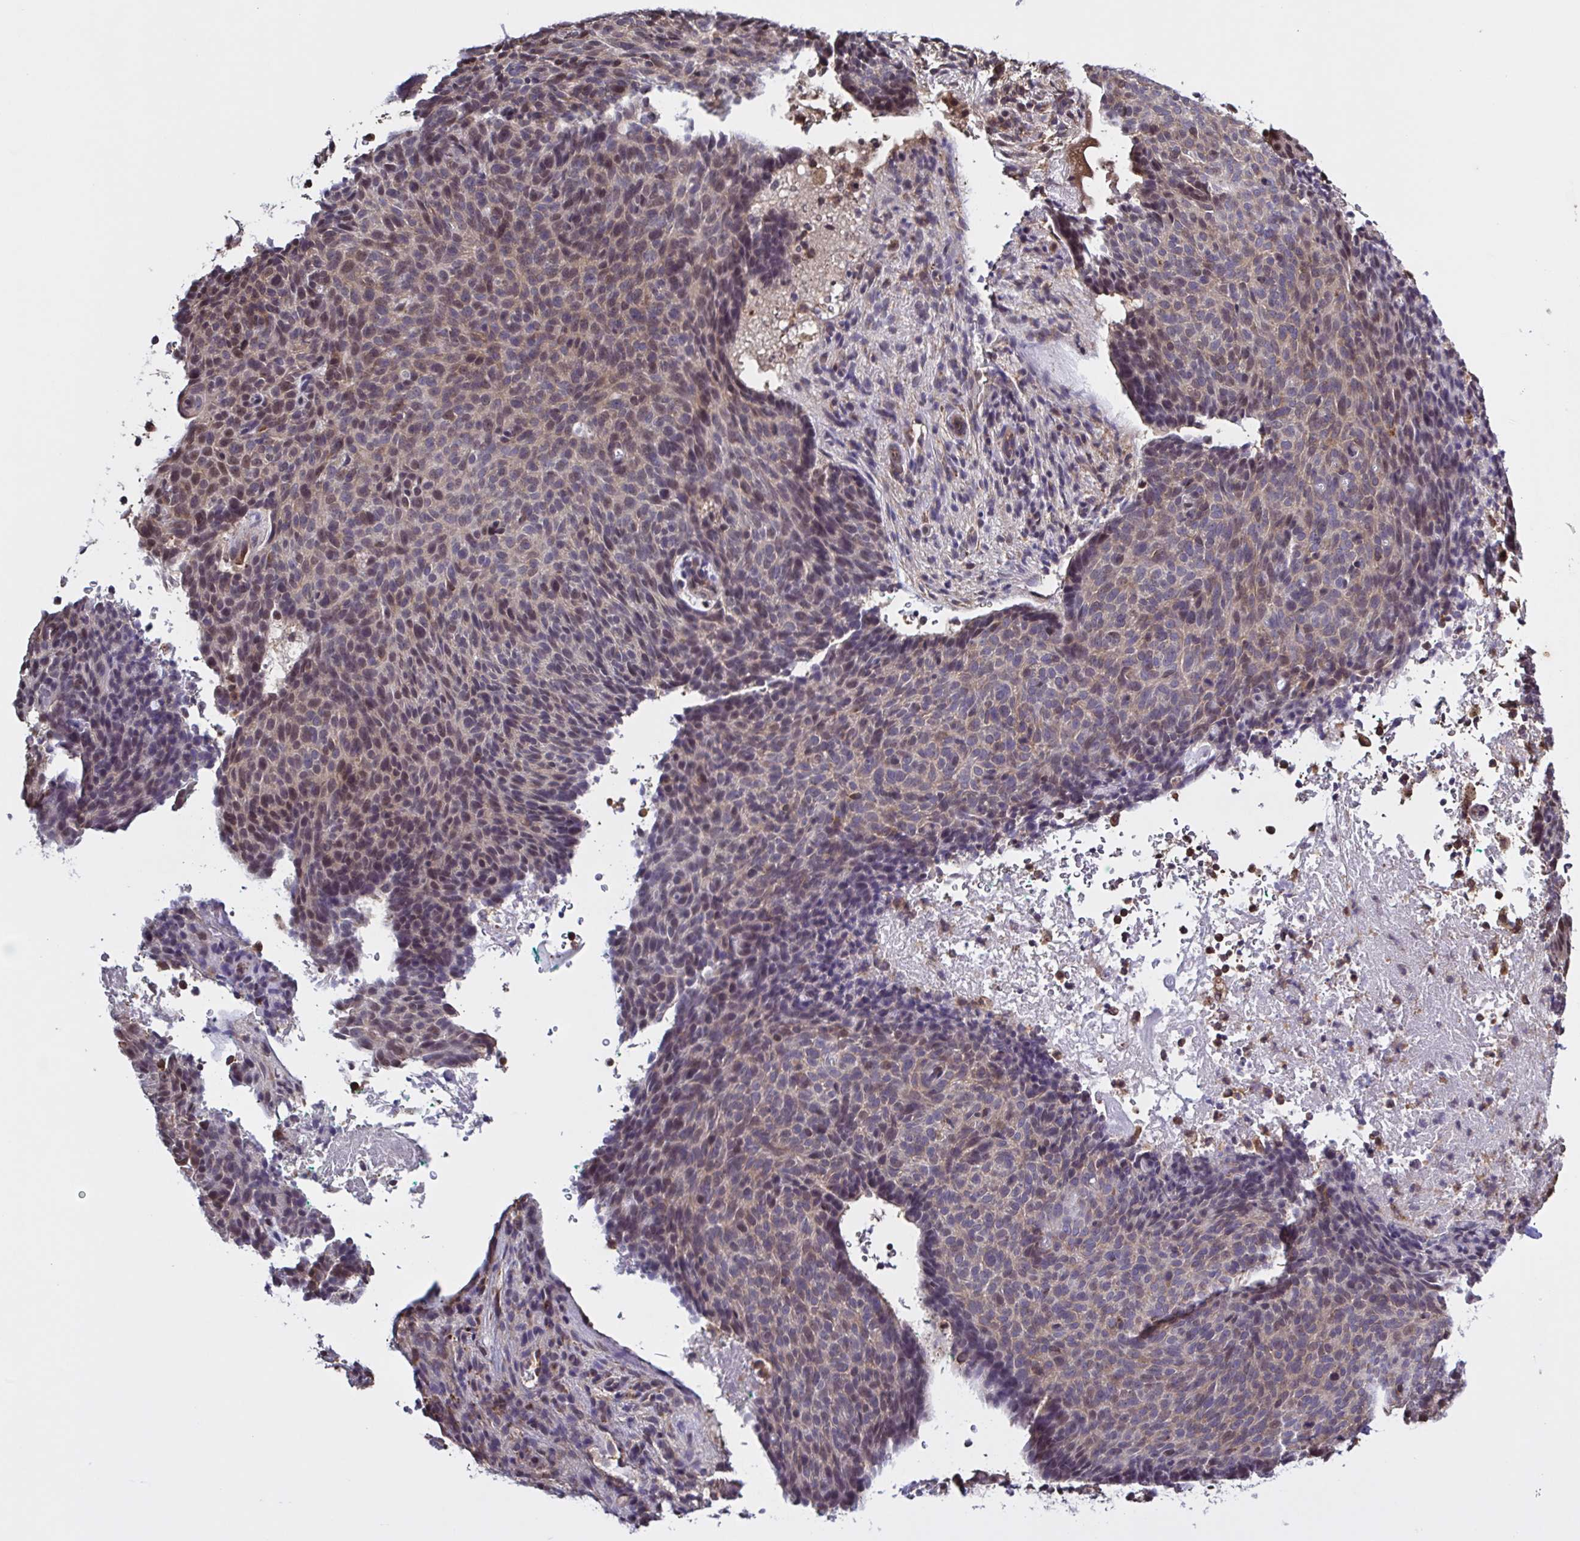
{"staining": {"intensity": "weak", "quantity": "<25%", "location": "cytoplasmic/membranous"}, "tissue": "skin cancer", "cell_type": "Tumor cells", "image_type": "cancer", "snomed": [{"axis": "morphology", "description": "Basal cell carcinoma"}, {"axis": "topography", "description": "Skin"}, {"axis": "topography", "description": "Skin of head"}], "caption": "There is no significant expression in tumor cells of skin basal cell carcinoma.", "gene": "ZNF200", "patient": {"sex": "female", "age": 92}}